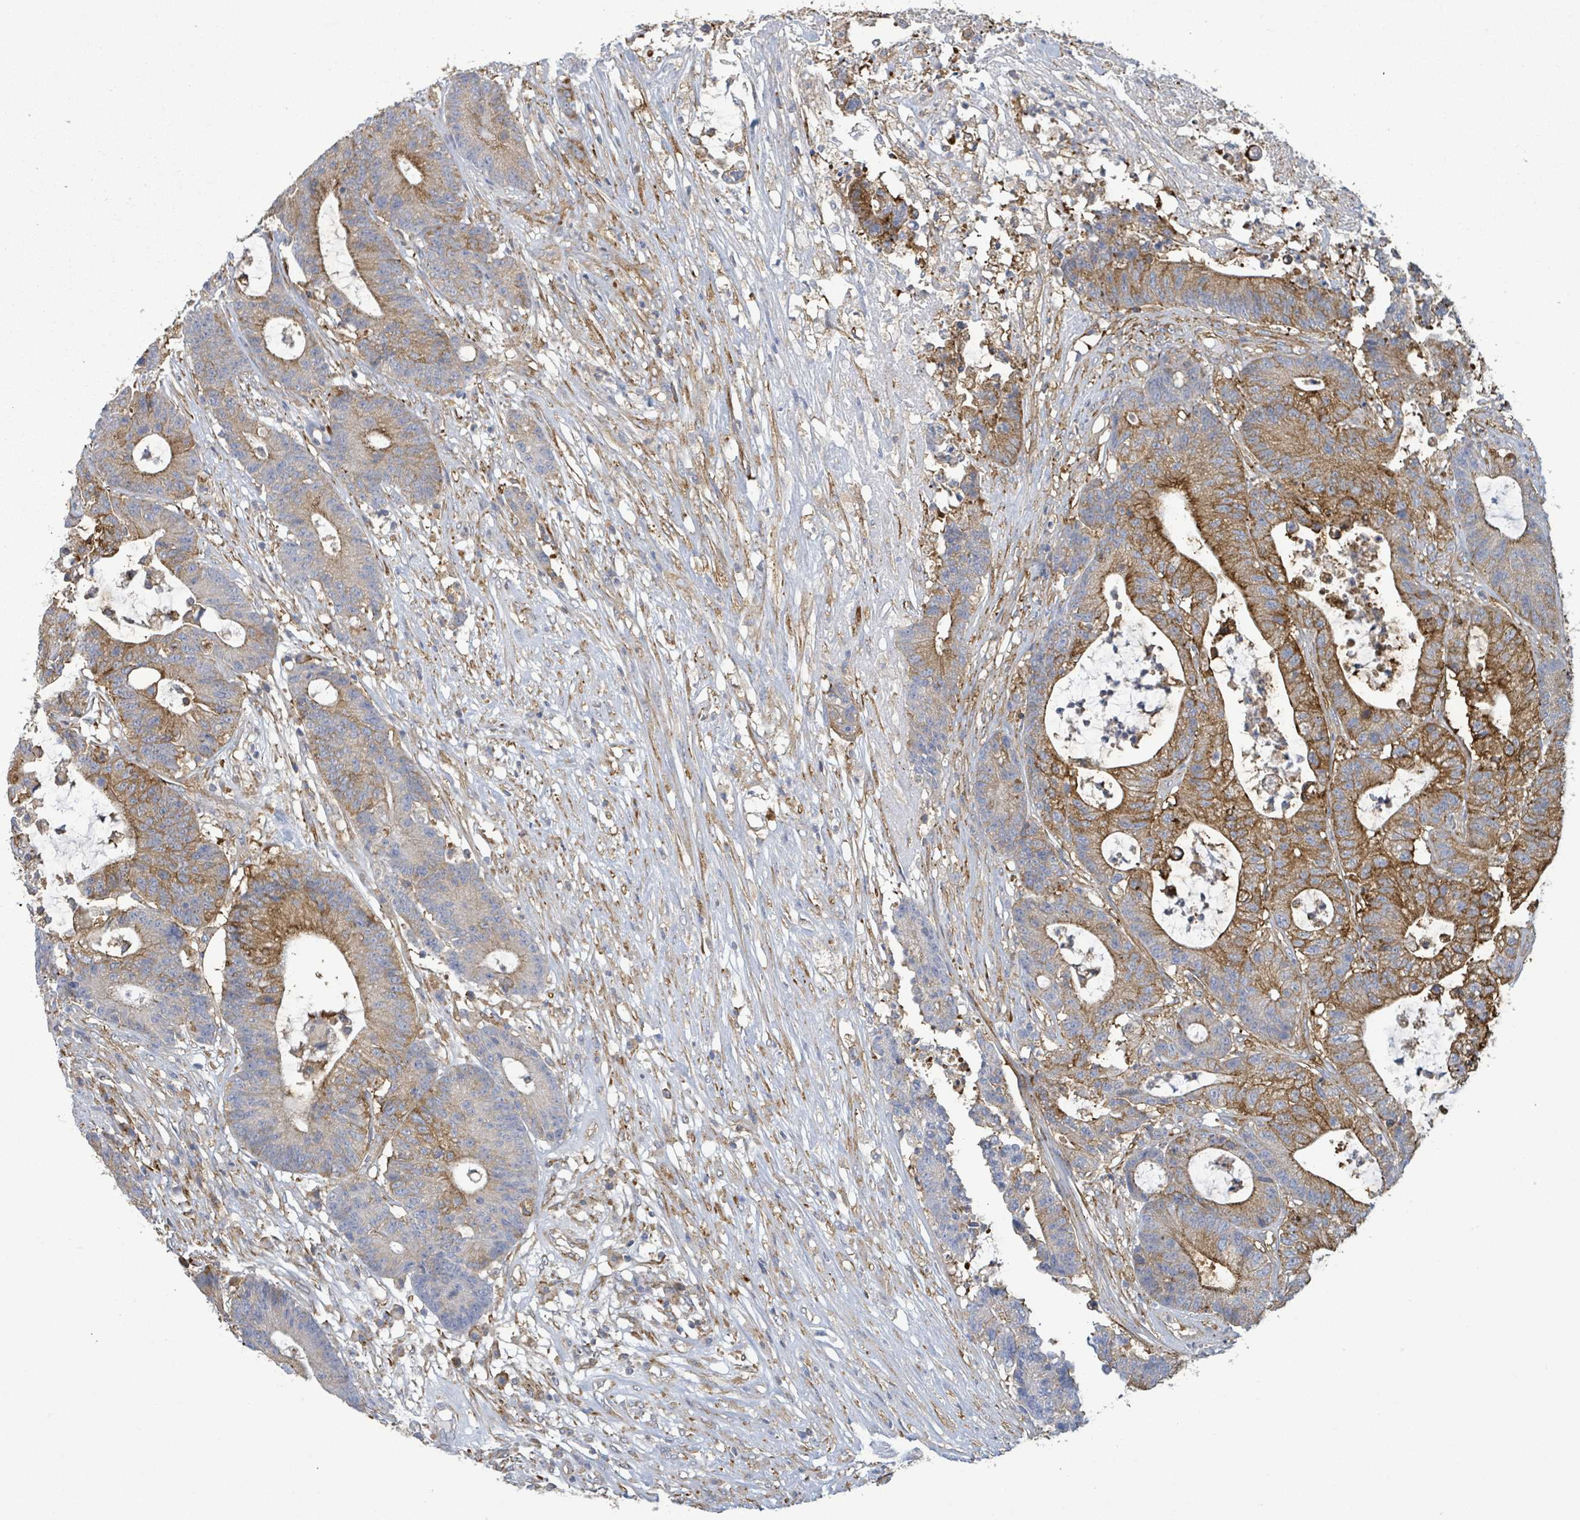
{"staining": {"intensity": "moderate", "quantity": "25%-75%", "location": "cytoplasmic/membranous"}, "tissue": "colorectal cancer", "cell_type": "Tumor cells", "image_type": "cancer", "snomed": [{"axis": "morphology", "description": "Adenocarcinoma, NOS"}, {"axis": "topography", "description": "Colon"}], "caption": "The micrograph shows a brown stain indicating the presence of a protein in the cytoplasmic/membranous of tumor cells in colorectal cancer.", "gene": "EGFL7", "patient": {"sex": "female", "age": 84}}